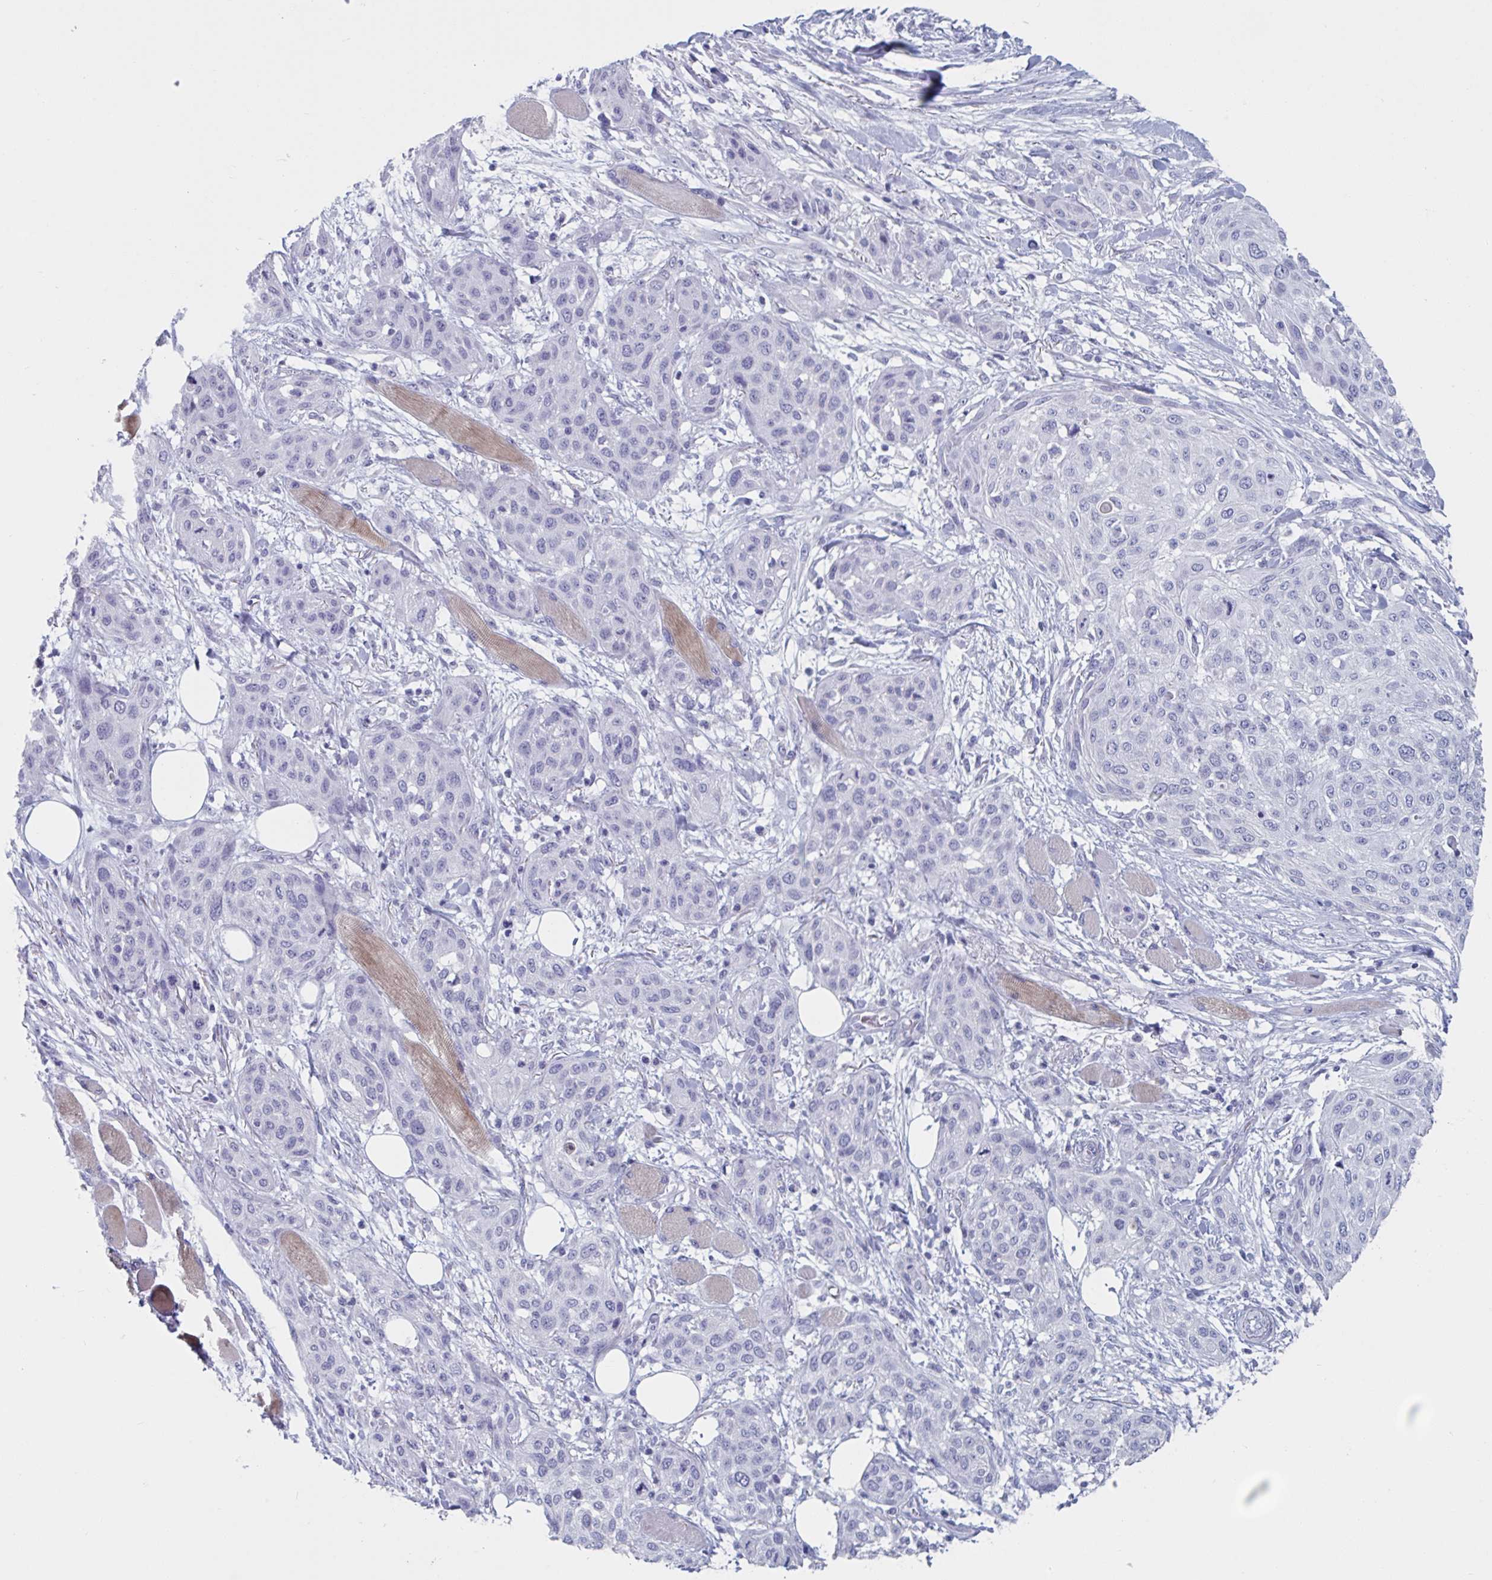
{"staining": {"intensity": "negative", "quantity": "none", "location": "none"}, "tissue": "skin cancer", "cell_type": "Tumor cells", "image_type": "cancer", "snomed": [{"axis": "morphology", "description": "Squamous cell carcinoma, NOS"}, {"axis": "topography", "description": "Skin"}], "caption": "The micrograph demonstrates no staining of tumor cells in skin cancer (squamous cell carcinoma). Nuclei are stained in blue.", "gene": "NDUFC2", "patient": {"sex": "female", "age": 87}}